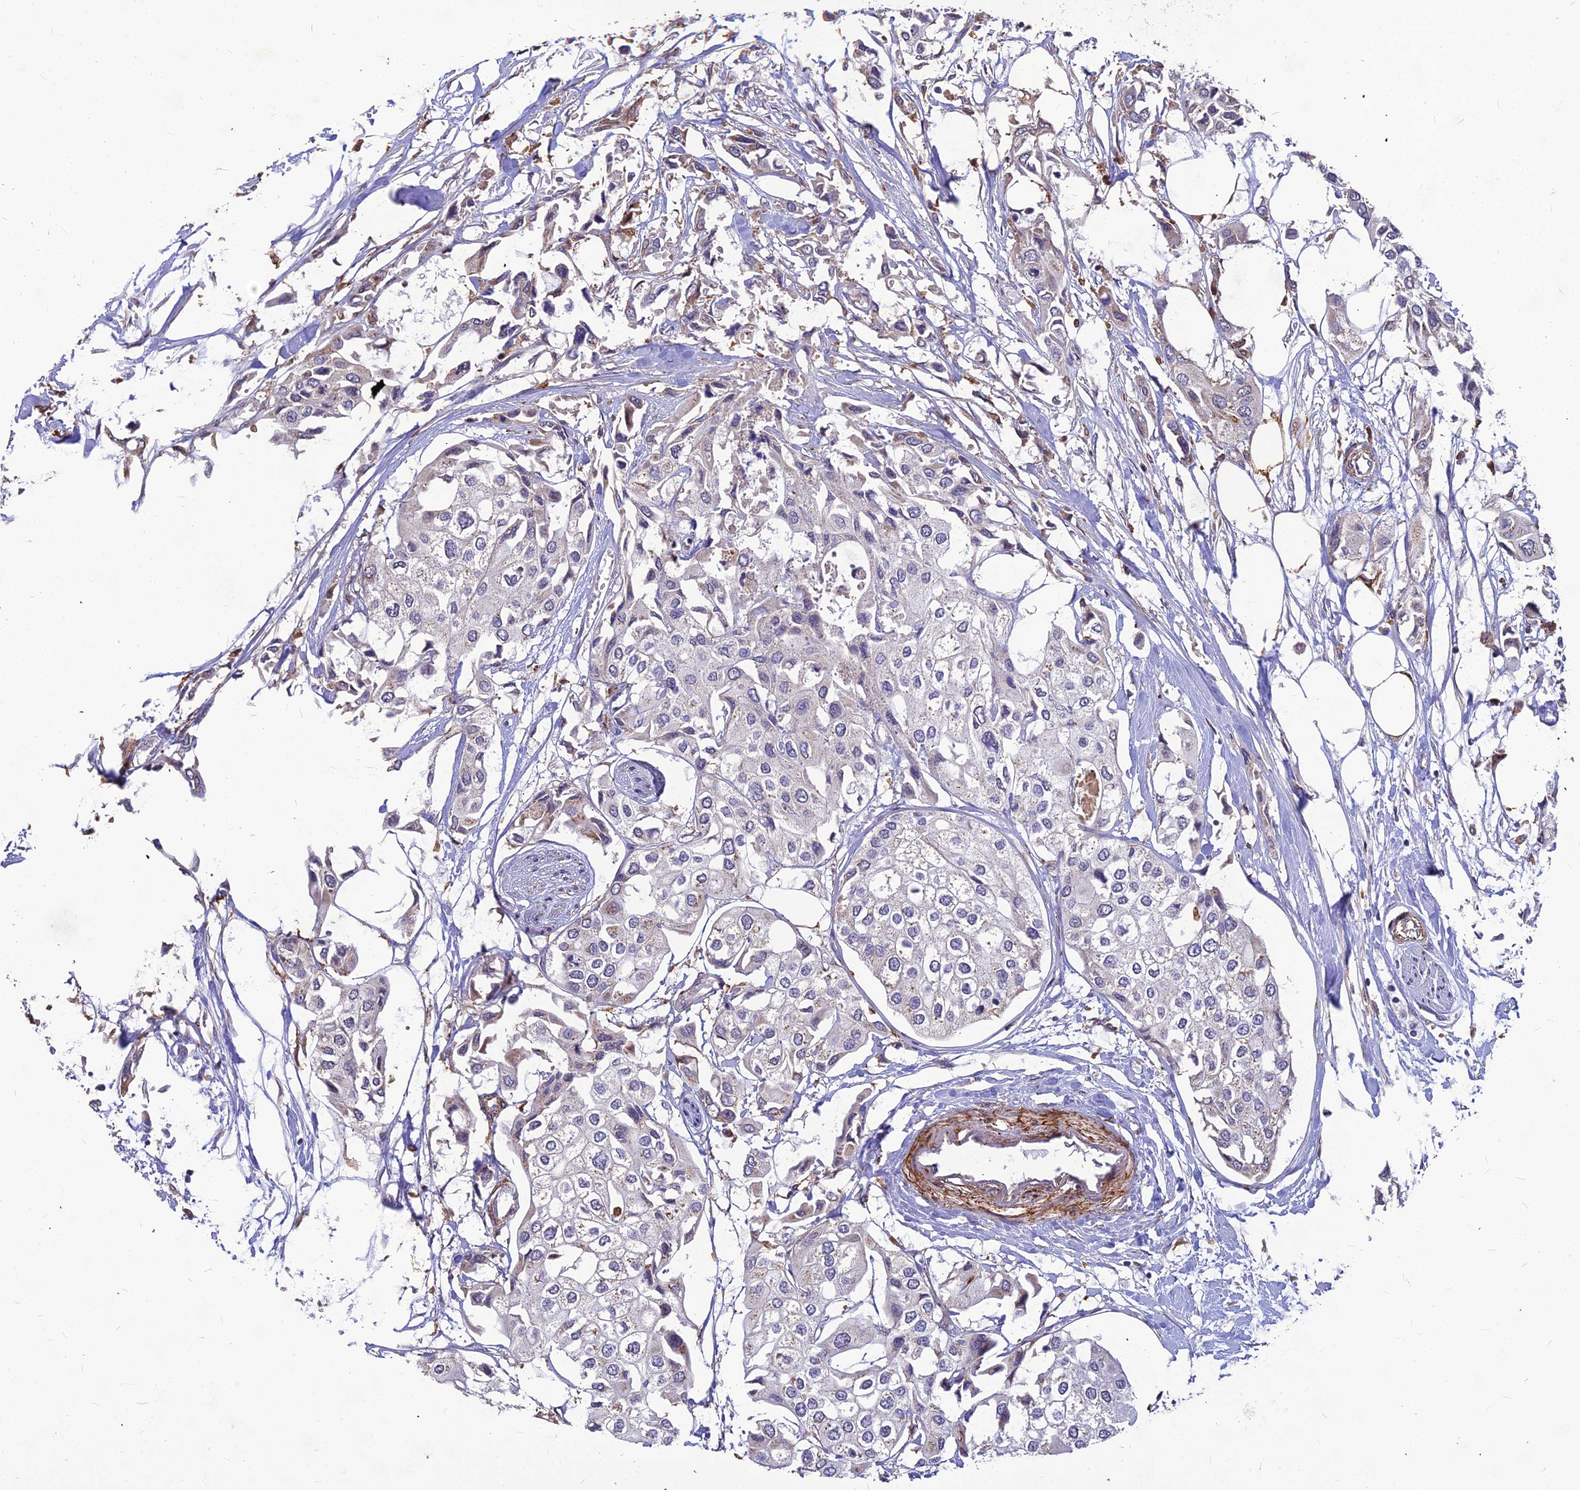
{"staining": {"intensity": "negative", "quantity": "none", "location": "none"}, "tissue": "urothelial cancer", "cell_type": "Tumor cells", "image_type": "cancer", "snomed": [{"axis": "morphology", "description": "Urothelial carcinoma, High grade"}, {"axis": "topography", "description": "Urinary bladder"}], "caption": "The immunohistochemistry (IHC) histopathology image has no significant expression in tumor cells of urothelial carcinoma (high-grade) tissue. (Stains: DAB immunohistochemistry (IHC) with hematoxylin counter stain, Microscopy: brightfield microscopy at high magnification).", "gene": "LEKR1", "patient": {"sex": "male", "age": 64}}